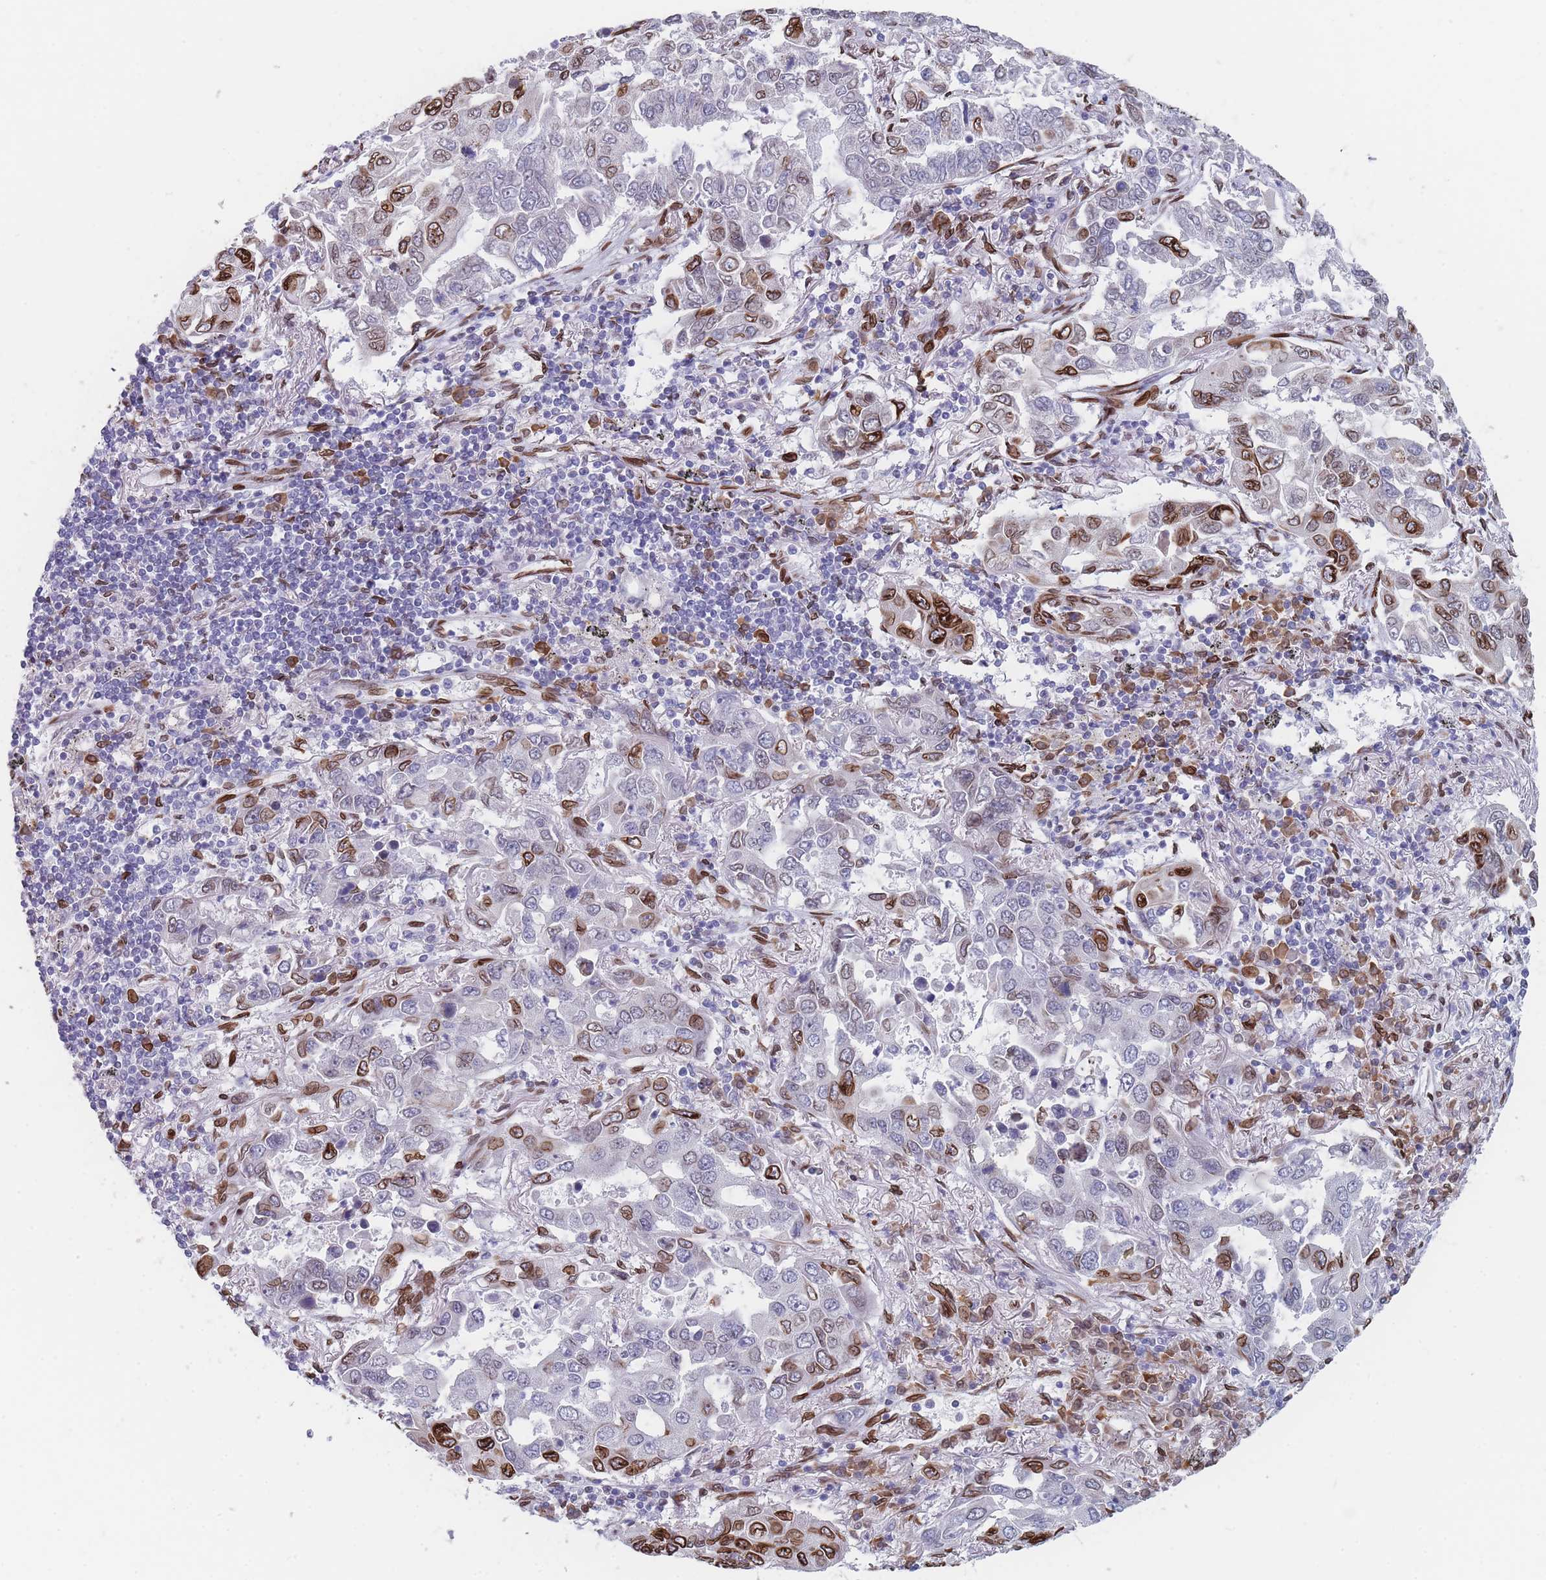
{"staining": {"intensity": "strong", "quantity": "25%-75%", "location": "cytoplasmic/membranous,nuclear"}, "tissue": "lung cancer", "cell_type": "Tumor cells", "image_type": "cancer", "snomed": [{"axis": "morphology", "description": "Adenocarcinoma, NOS"}, {"axis": "topography", "description": "Lung"}], "caption": "Immunohistochemistry image of adenocarcinoma (lung) stained for a protein (brown), which displays high levels of strong cytoplasmic/membranous and nuclear positivity in approximately 25%-75% of tumor cells.", "gene": "ZBTB1", "patient": {"sex": "male", "age": 64}}